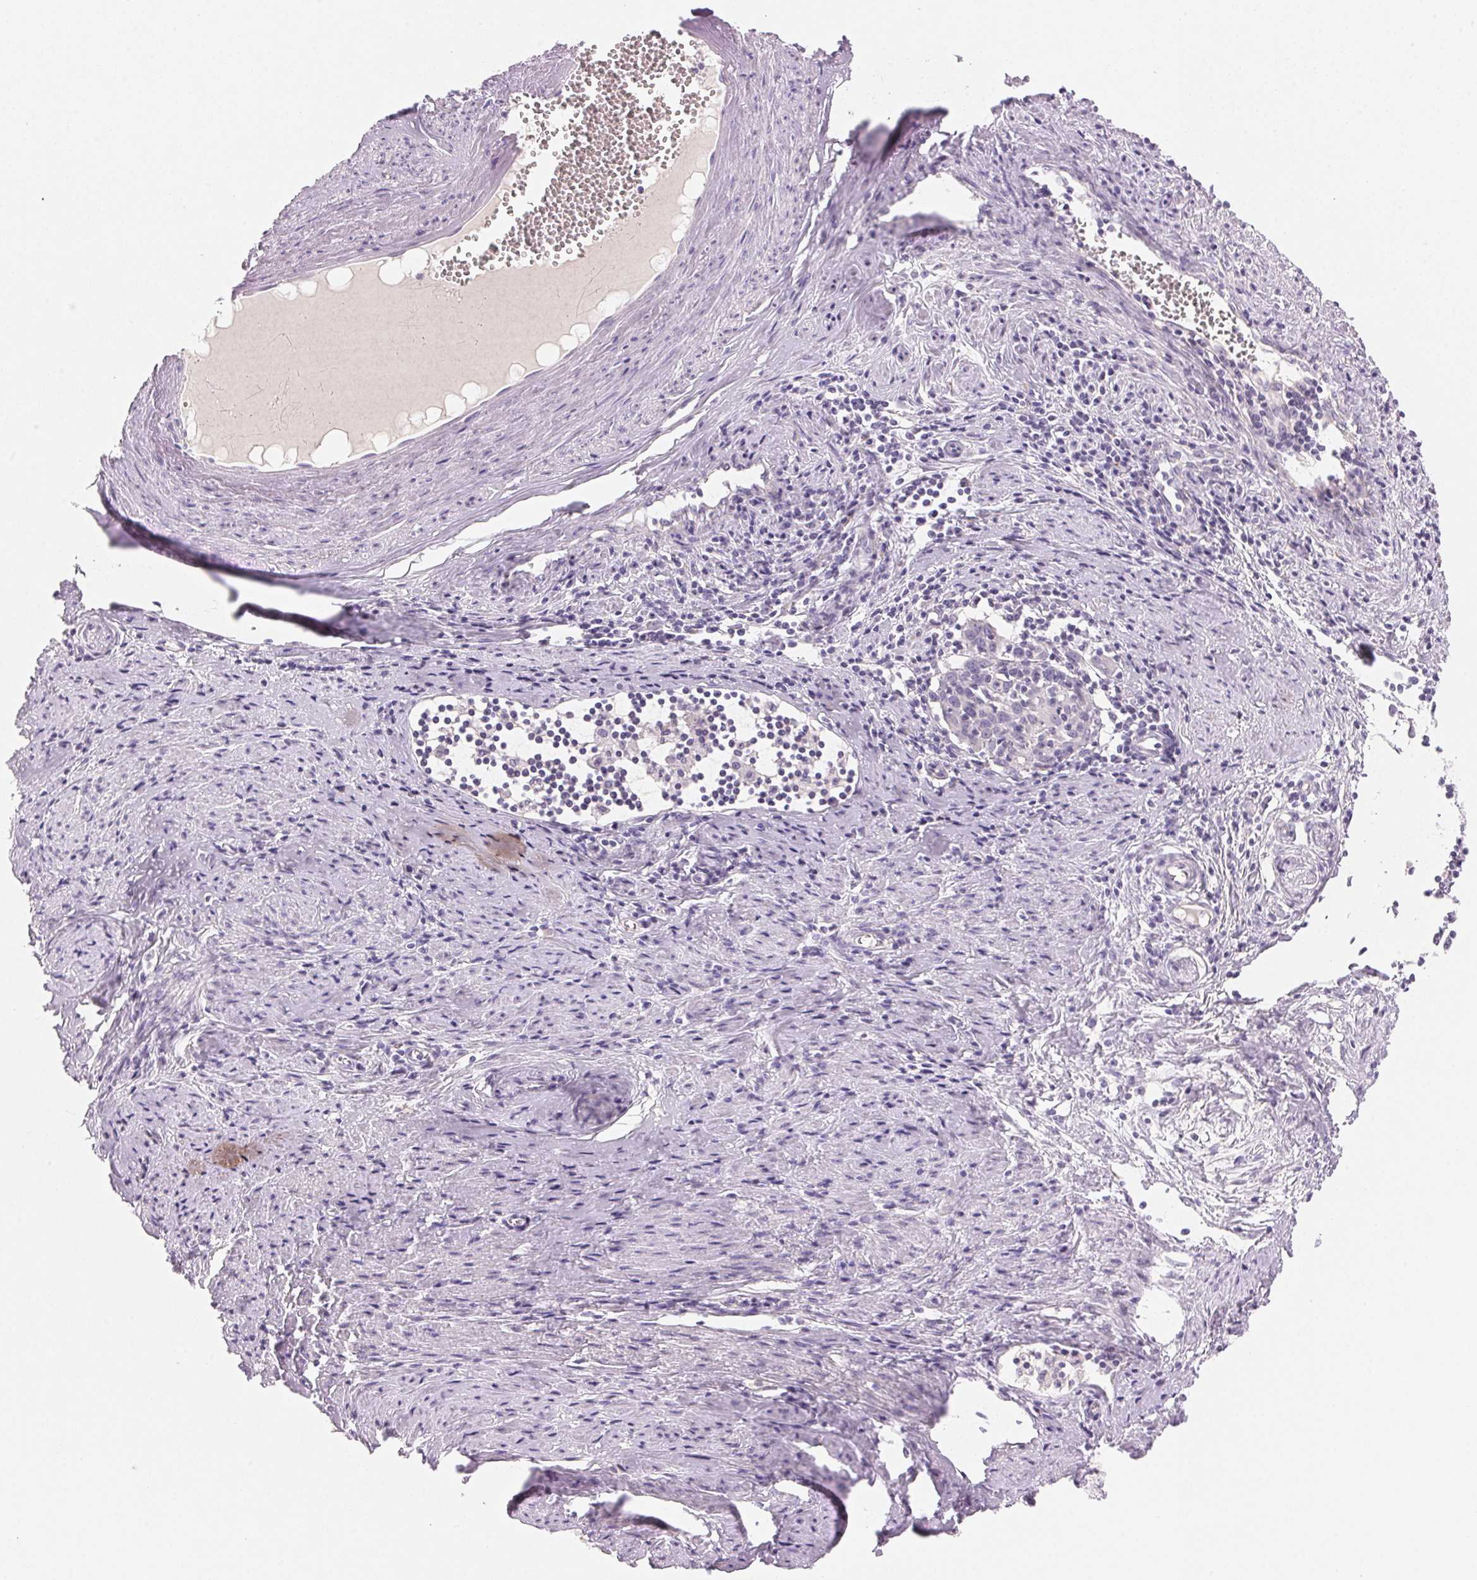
{"staining": {"intensity": "negative", "quantity": "none", "location": "none"}, "tissue": "cervical cancer", "cell_type": "Tumor cells", "image_type": "cancer", "snomed": [{"axis": "morphology", "description": "Squamous cell carcinoma, NOS"}, {"axis": "topography", "description": "Cervix"}], "caption": "Tumor cells show no significant protein staining in squamous cell carcinoma (cervical).", "gene": "CYP11B1", "patient": {"sex": "female", "age": 62}}